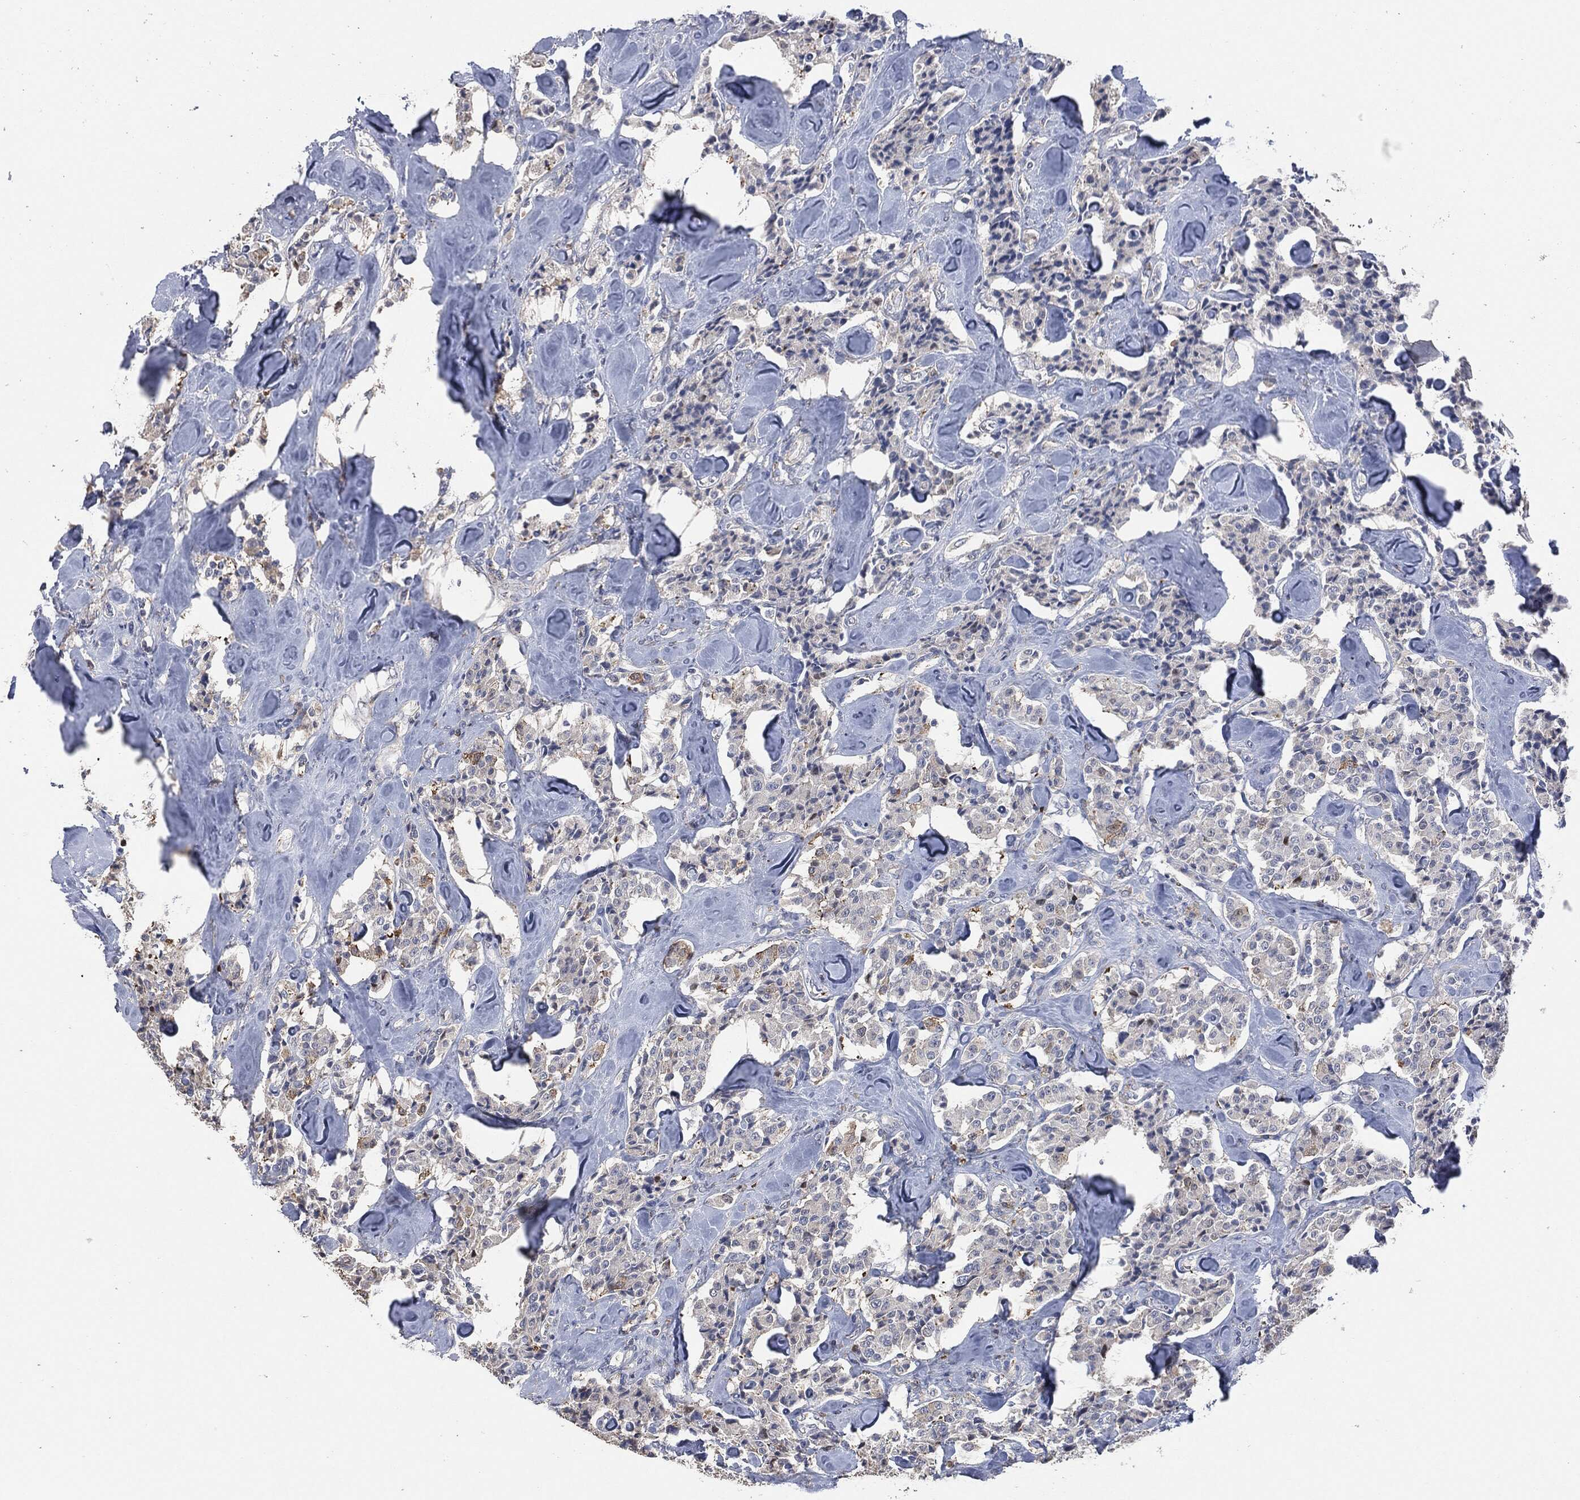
{"staining": {"intensity": "negative", "quantity": "none", "location": "none"}, "tissue": "carcinoid", "cell_type": "Tumor cells", "image_type": "cancer", "snomed": [{"axis": "morphology", "description": "Carcinoid, malignant, NOS"}, {"axis": "topography", "description": "Pancreas"}], "caption": "Immunohistochemical staining of human carcinoid (malignant) displays no significant positivity in tumor cells.", "gene": "CD33", "patient": {"sex": "male", "age": 41}}